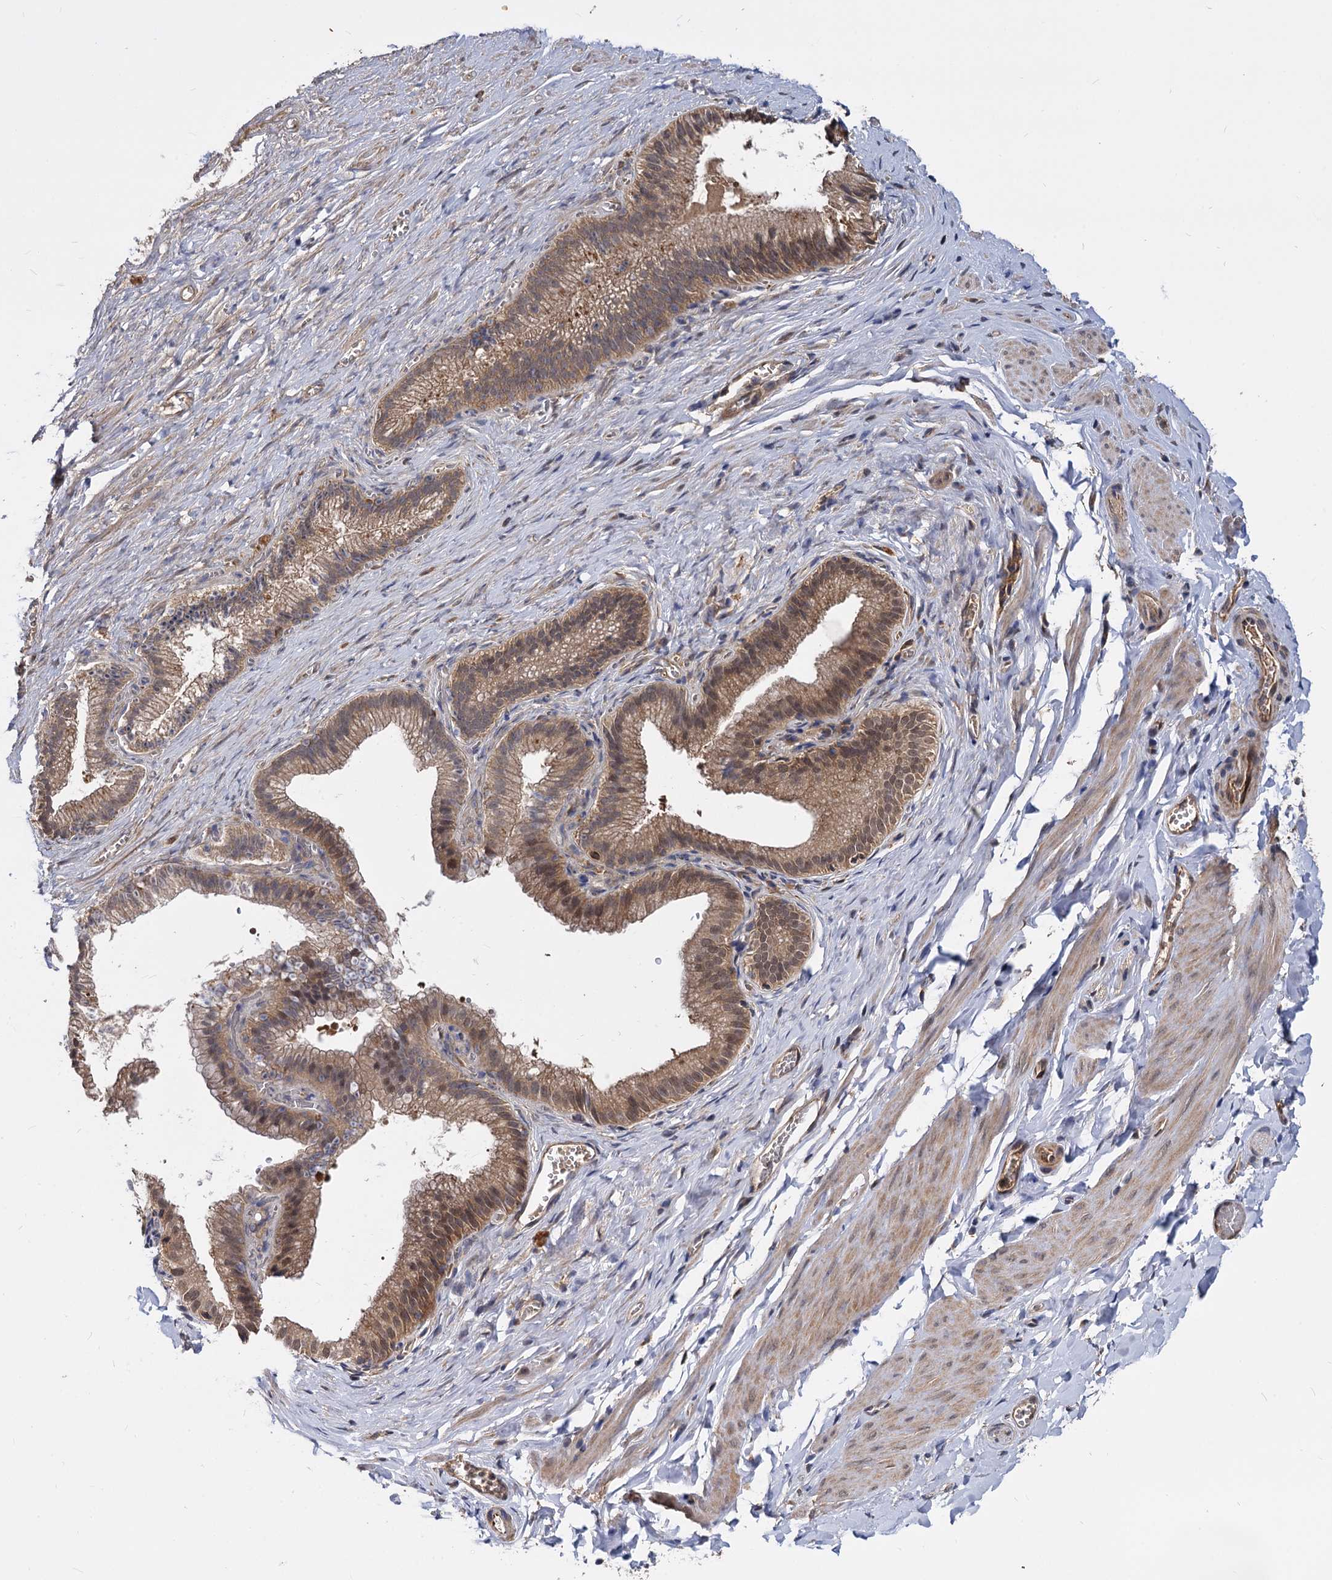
{"staining": {"intensity": "moderate", "quantity": ">75%", "location": "cytoplasmic/membranous"}, "tissue": "adipose tissue", "cell_type": "Adipocytes", "image_type": "normal", "snomed": [{"axis": "morphology", "description": "Normal tissue, NOS"}, {"axis": "topography", "description": "Gallbladder"}, {"axis": "topography", "description": "Peripheral nerve tissue"}], "caption": "High-power microscopy captured an IHC histopathology image of normal adipose tissue, revealing moderate cytoplasmic/membranous staining in about >75% of adipocytes. The staining is performed using DAB brown chromogen to label protein expression. The nuclei are counter-stained blue using hematoxylin.", "gene": "PSMD4", "patient": {"sex": "male", "age": 38}}